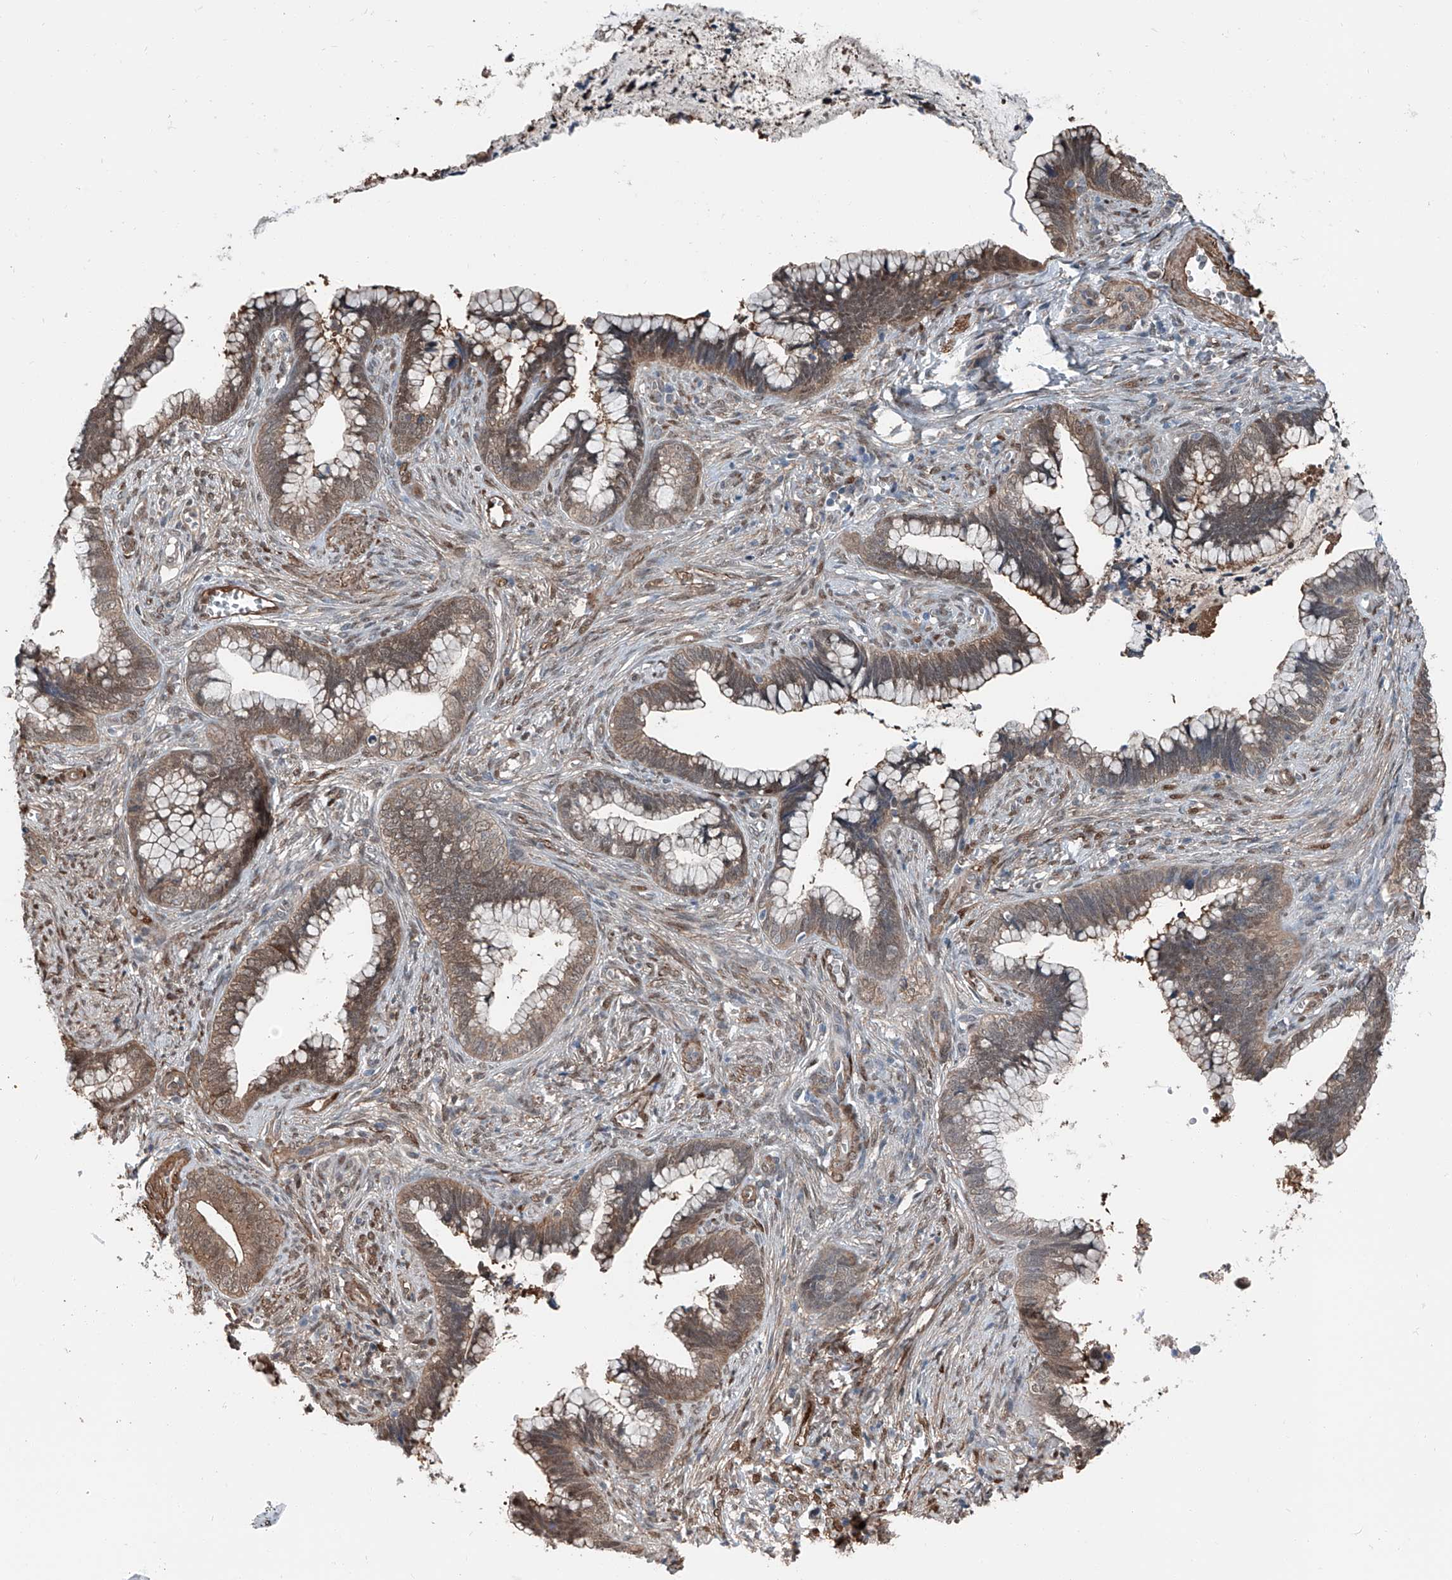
{"staining": {"intensity": "moderate", "quantity": ">75%", "location": "cytoplasmic/membranous,nuclear"}, "tissue": "cervical cancer", "cell_type": "Tumor cells", "image_type": "cancer", "snomed": [{"axis": "morphology", "description": "Adenocarcinoma, NOS"}, {"axis": "topography", "description": "Cervix"}], "caption": "A micrograph of human cervical cancer stained for a protein displays moderate cytoplasmic/membranous and nuclear brown staining in tumor cells.", "gene": "HSPA6", "patient": {"sex": "female", "age": 44}}